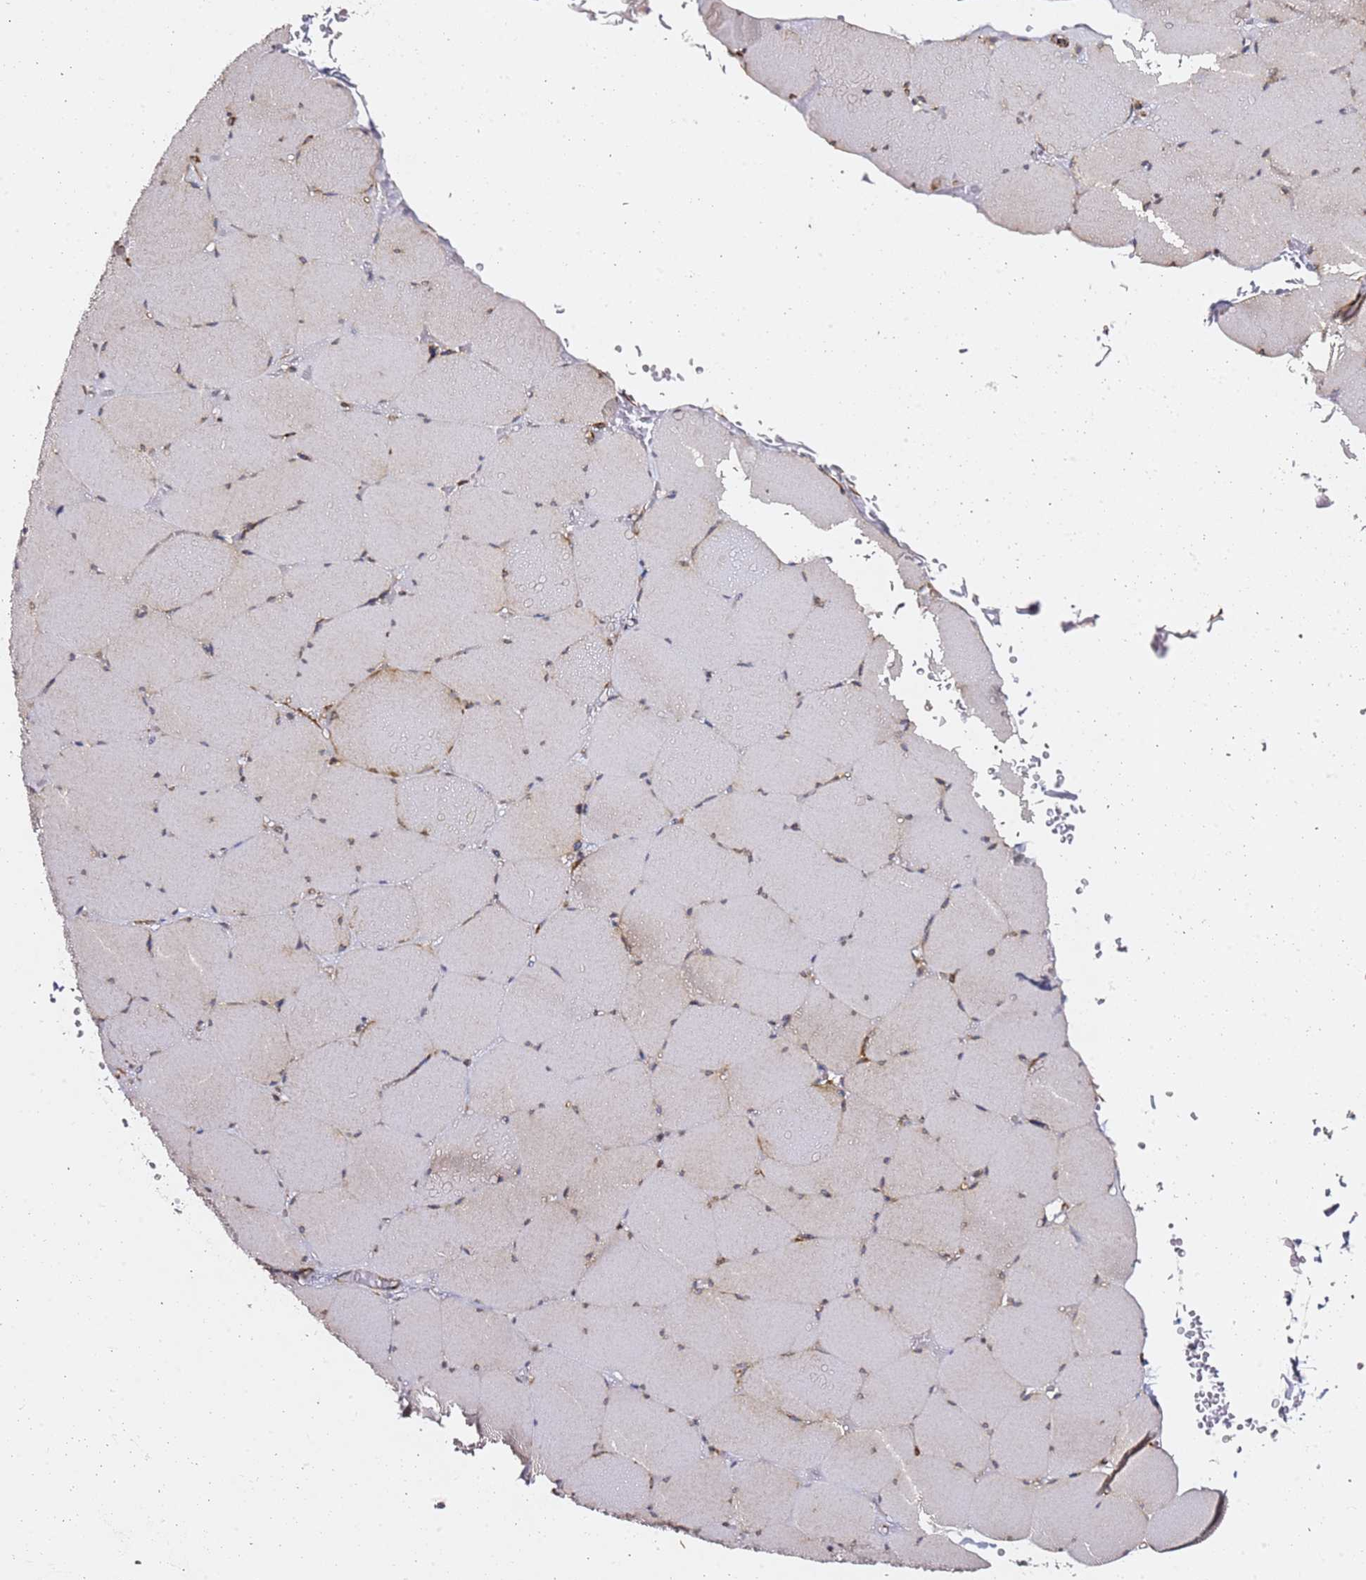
{"staining": {"intensity": "weak", "quantity": "<25%", "location": "cytoplasmic/membranous"}, "tissue": "skeletal muscle", "cell_type": "Myocytes", "image_type": "normal", "snomed": [{"axis": "morphology", "description": "Normal tissue, NOS"}, {"axis": "topography", "description": "Skeletal muscle"}, {"axis": "topography", "description": "Head-Neck"}], "caption": "Immunohistochemistry (IHC) micrograph of benign human skeletal muscle stained for a protein (brown), which shows no staining in myocytes.", "gene": "TPST1", "patient": {"sex": "male", "age": 66}}